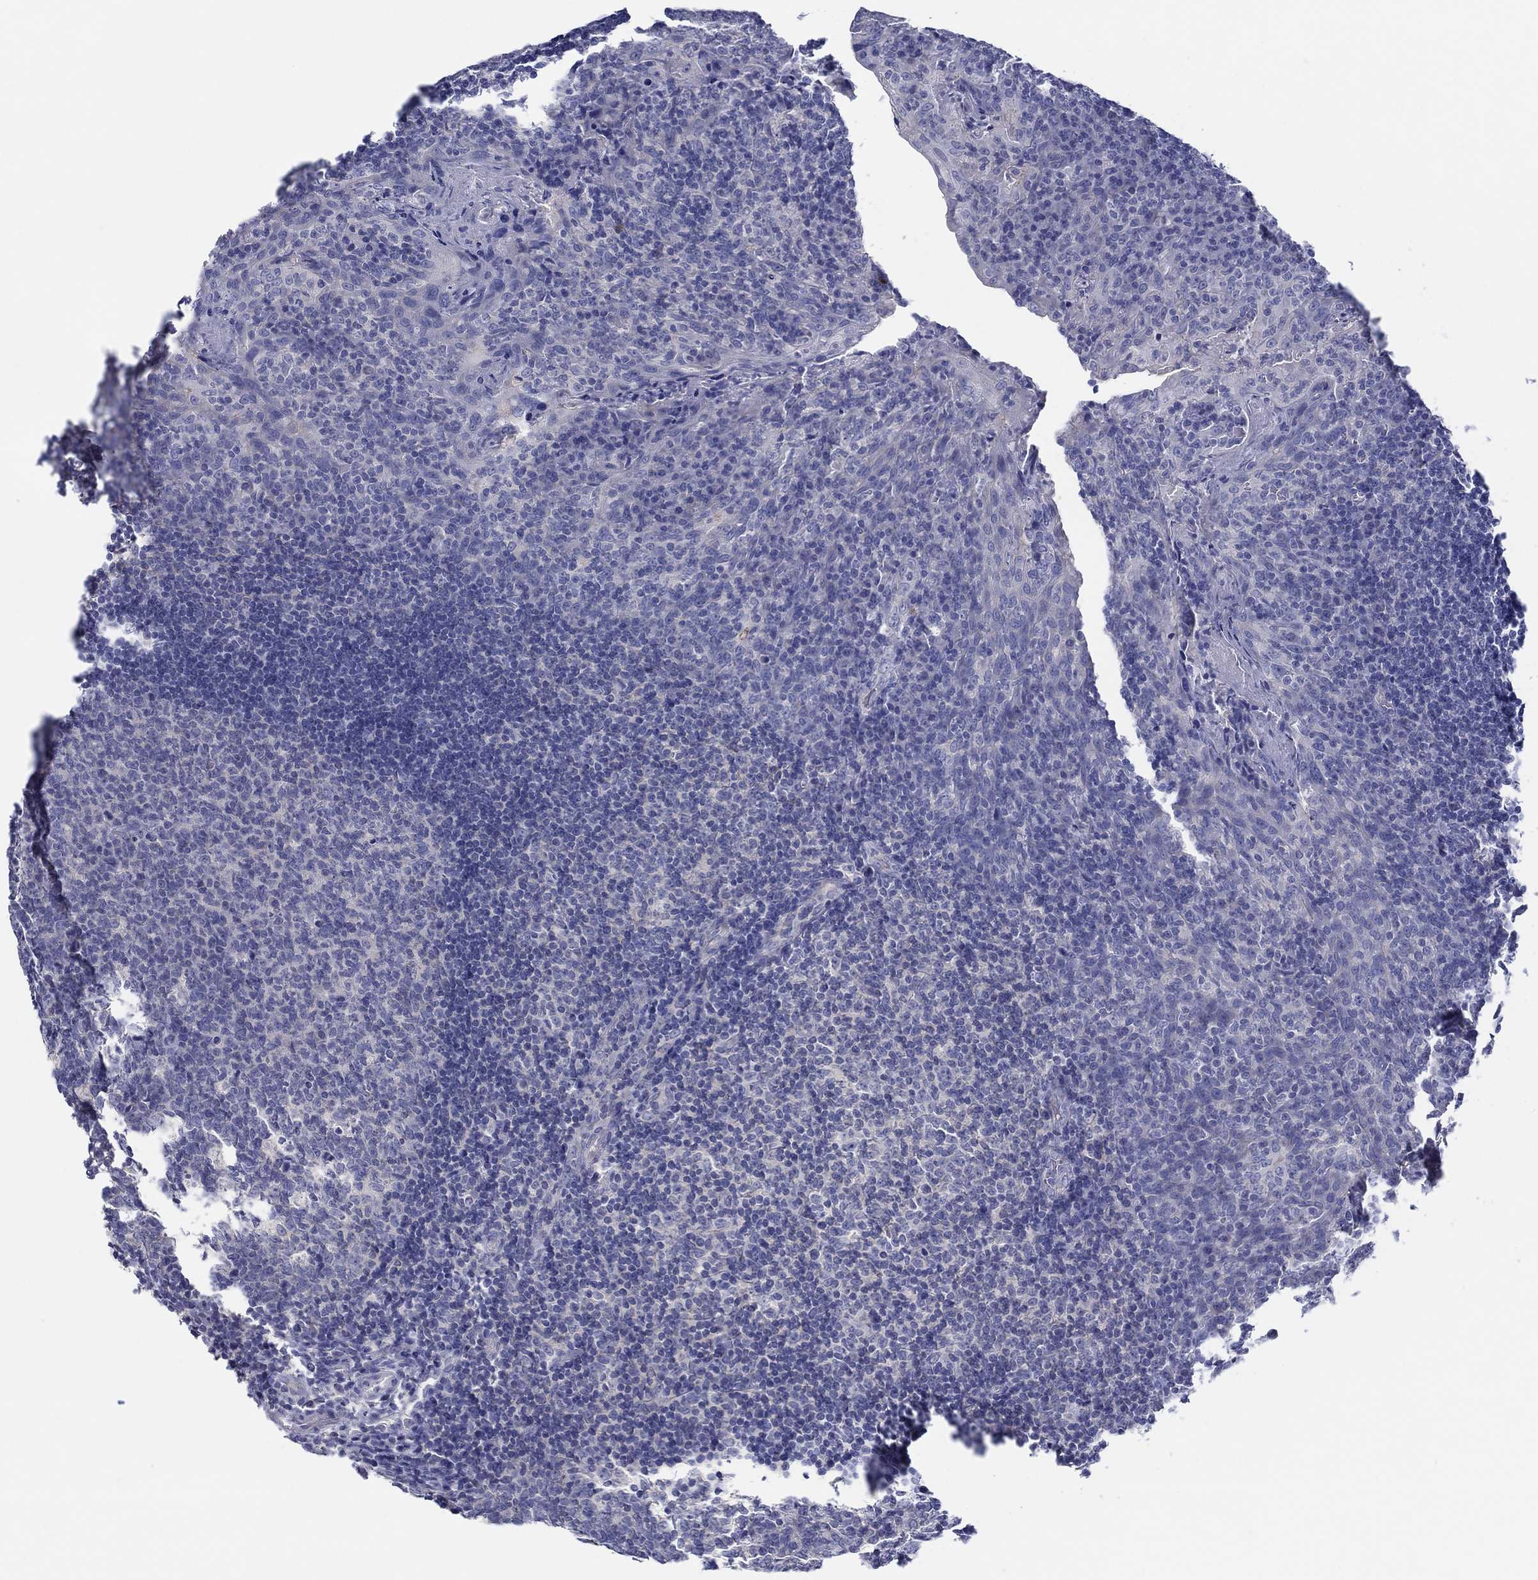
{"staining": {"intensity": "negative", "quantity": "none", "location": "none"}, "tissue": "tonsil", "cell_type": "Germinal center cells", "image_type": "normal", "snomed": [{"axis": "morphology", "description": "Normal tissue, NOS"}, {"axis": "topography", "description": "Tonsil"}], "caption": "IHC of normal human tonsil shows no positivity in germinal center cells.", "gene": "HAPLN4", "patient": {"sex": "male", "age": 17}}